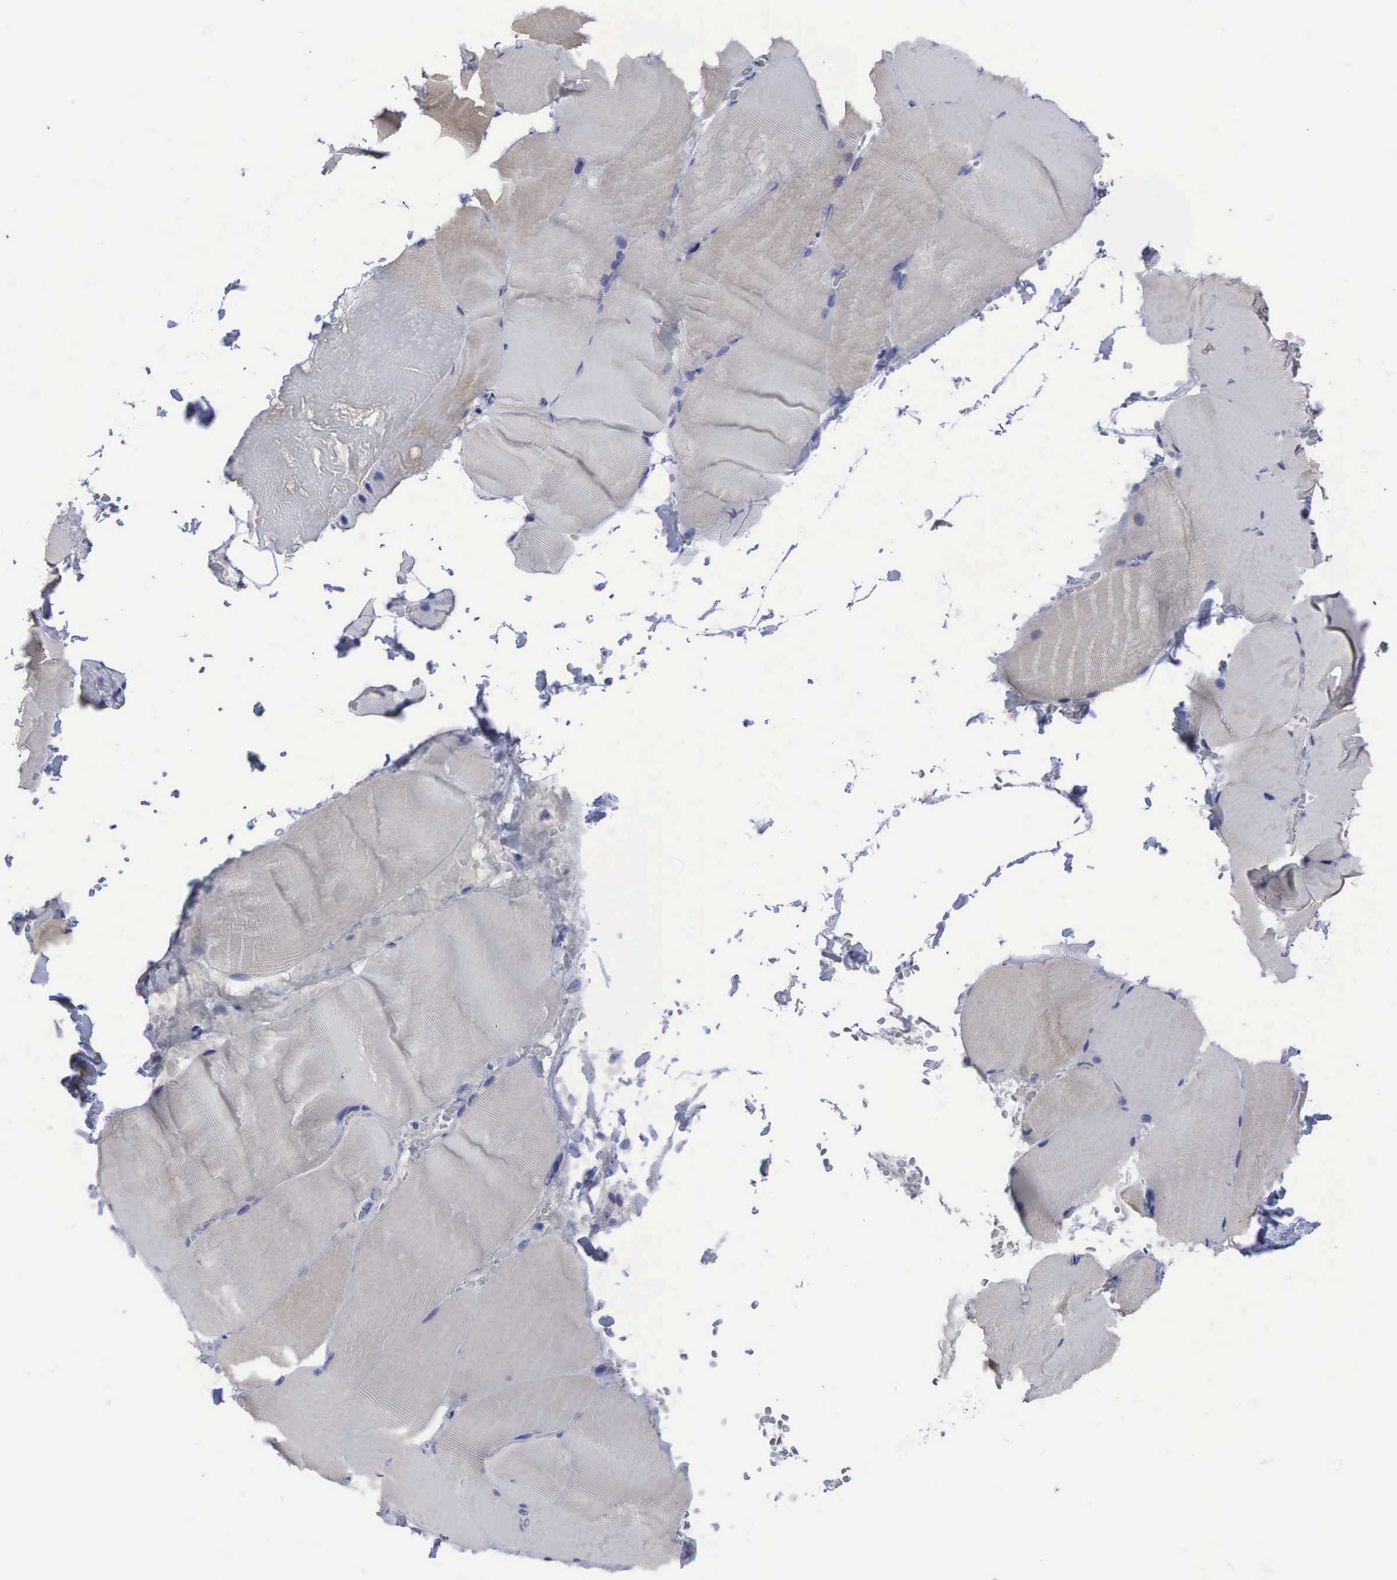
{"staining": {"intensity": "negative", "quantity": "none", "location": "none"}, "tissue": "skeletal muscle", "cell_type": "Myocytes", "image_type": "normal", "snomed": [{"axis": "morphology", "description": "Normal tissue, NOS"}, {"axis": "topography", "description": "Skeletal muscle"}], "caption": "IHC photomicrograph of normal skeletal muscle: skeletal muscle stained with DAB (3,3'-diaminobenzidine) displays no significant protein staining in myocytes.", "gene": "CCND1", "patient": {"sex": "male", "age": 71}}